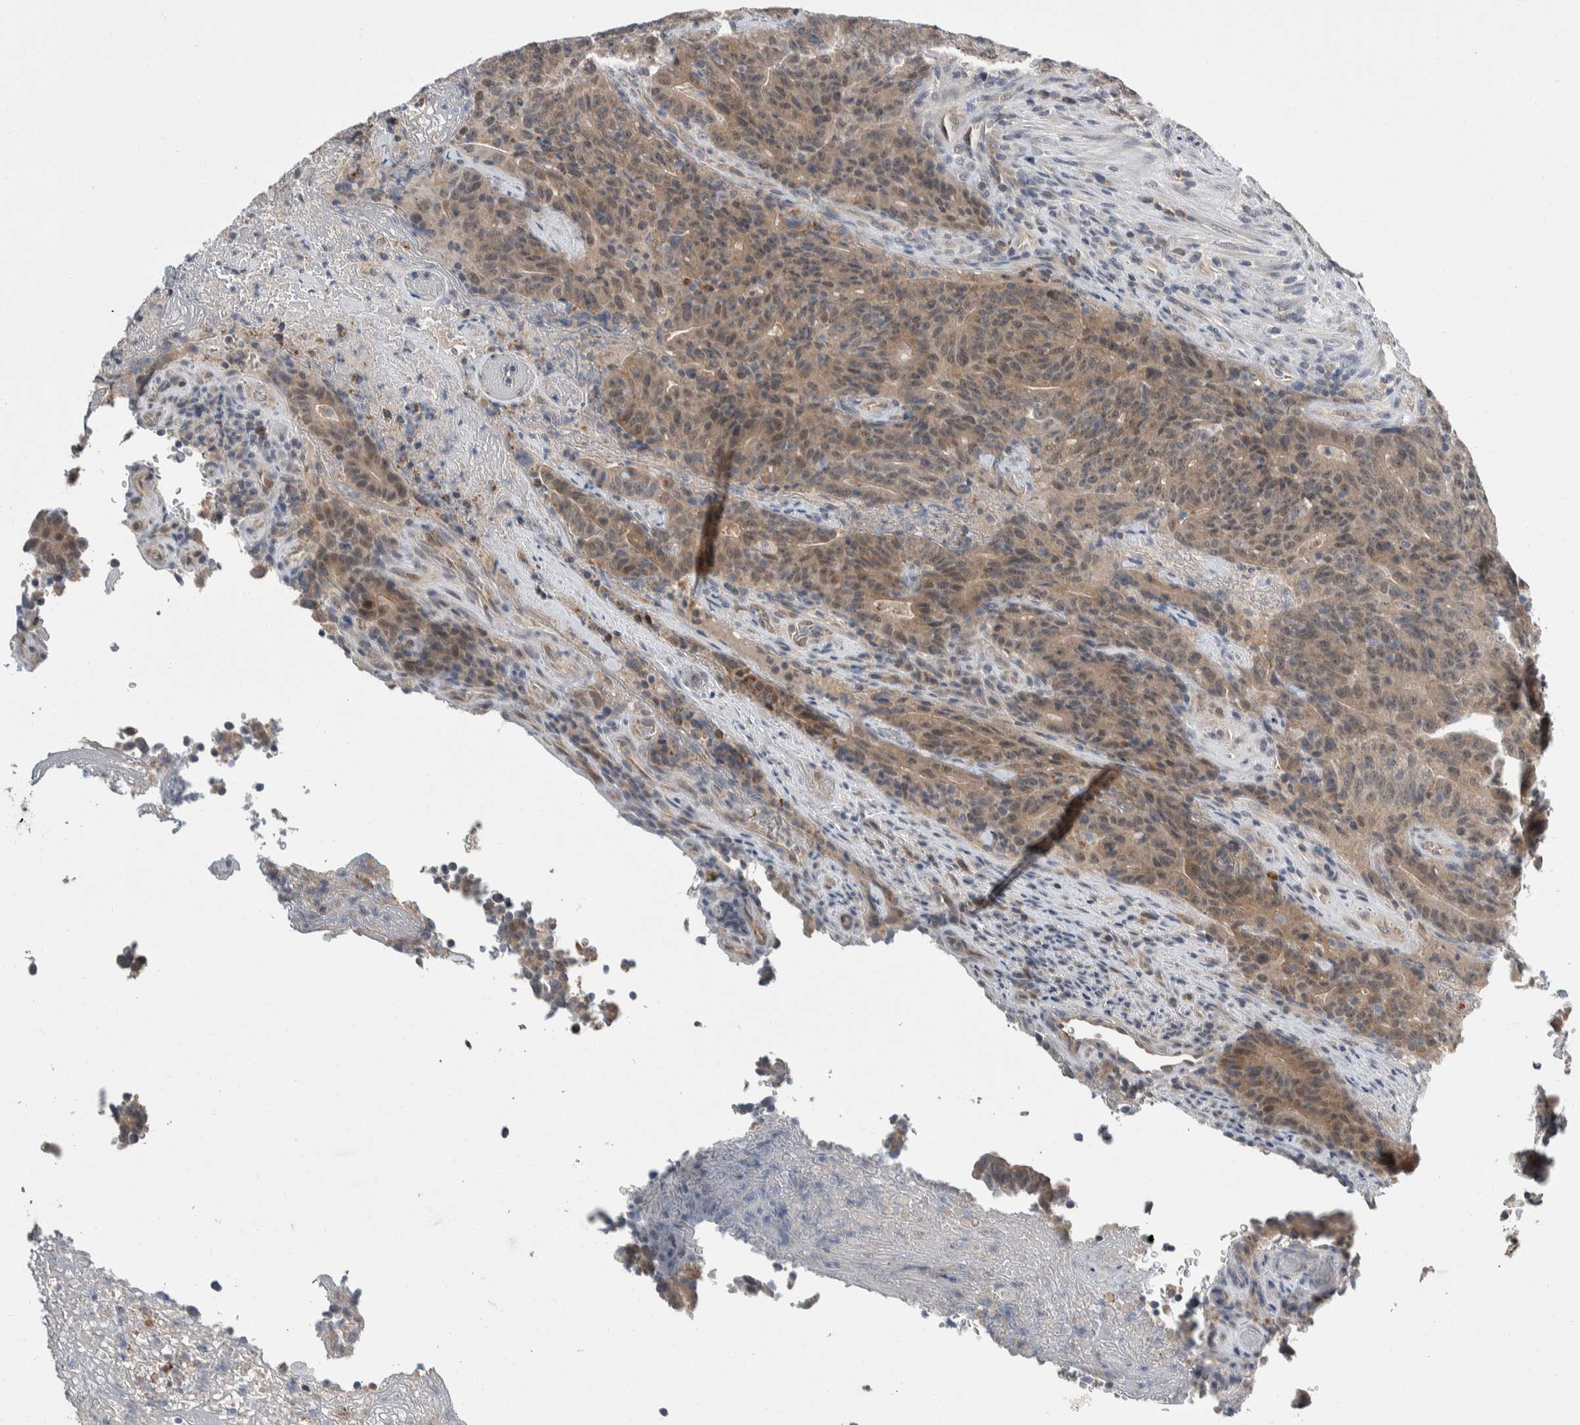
{"staining": {"intensity": "weak", "quantity": ">75%", "location": "cytoplasmic/membranous"}, "tissue": "colorectal cancer", "cell_type": "Tumor cells", "image_type": "cancer", "snomed": [{"axis": "morphology", "description": "Normal tissue, NOS"}, {"axis": "morphology", "description": "Adenocarcinoma, NOS"}, {"axis": "topography", "description": "Colon"}], "caption": "The micrograph reveals immunohistochemical staining of colorectal cancer. There is weak cytoplasmic/membranous staining is identified in approximately >75% of tumor cells.", "gene": "SHPK", "patient": {"sex": "female", "age": 75}}